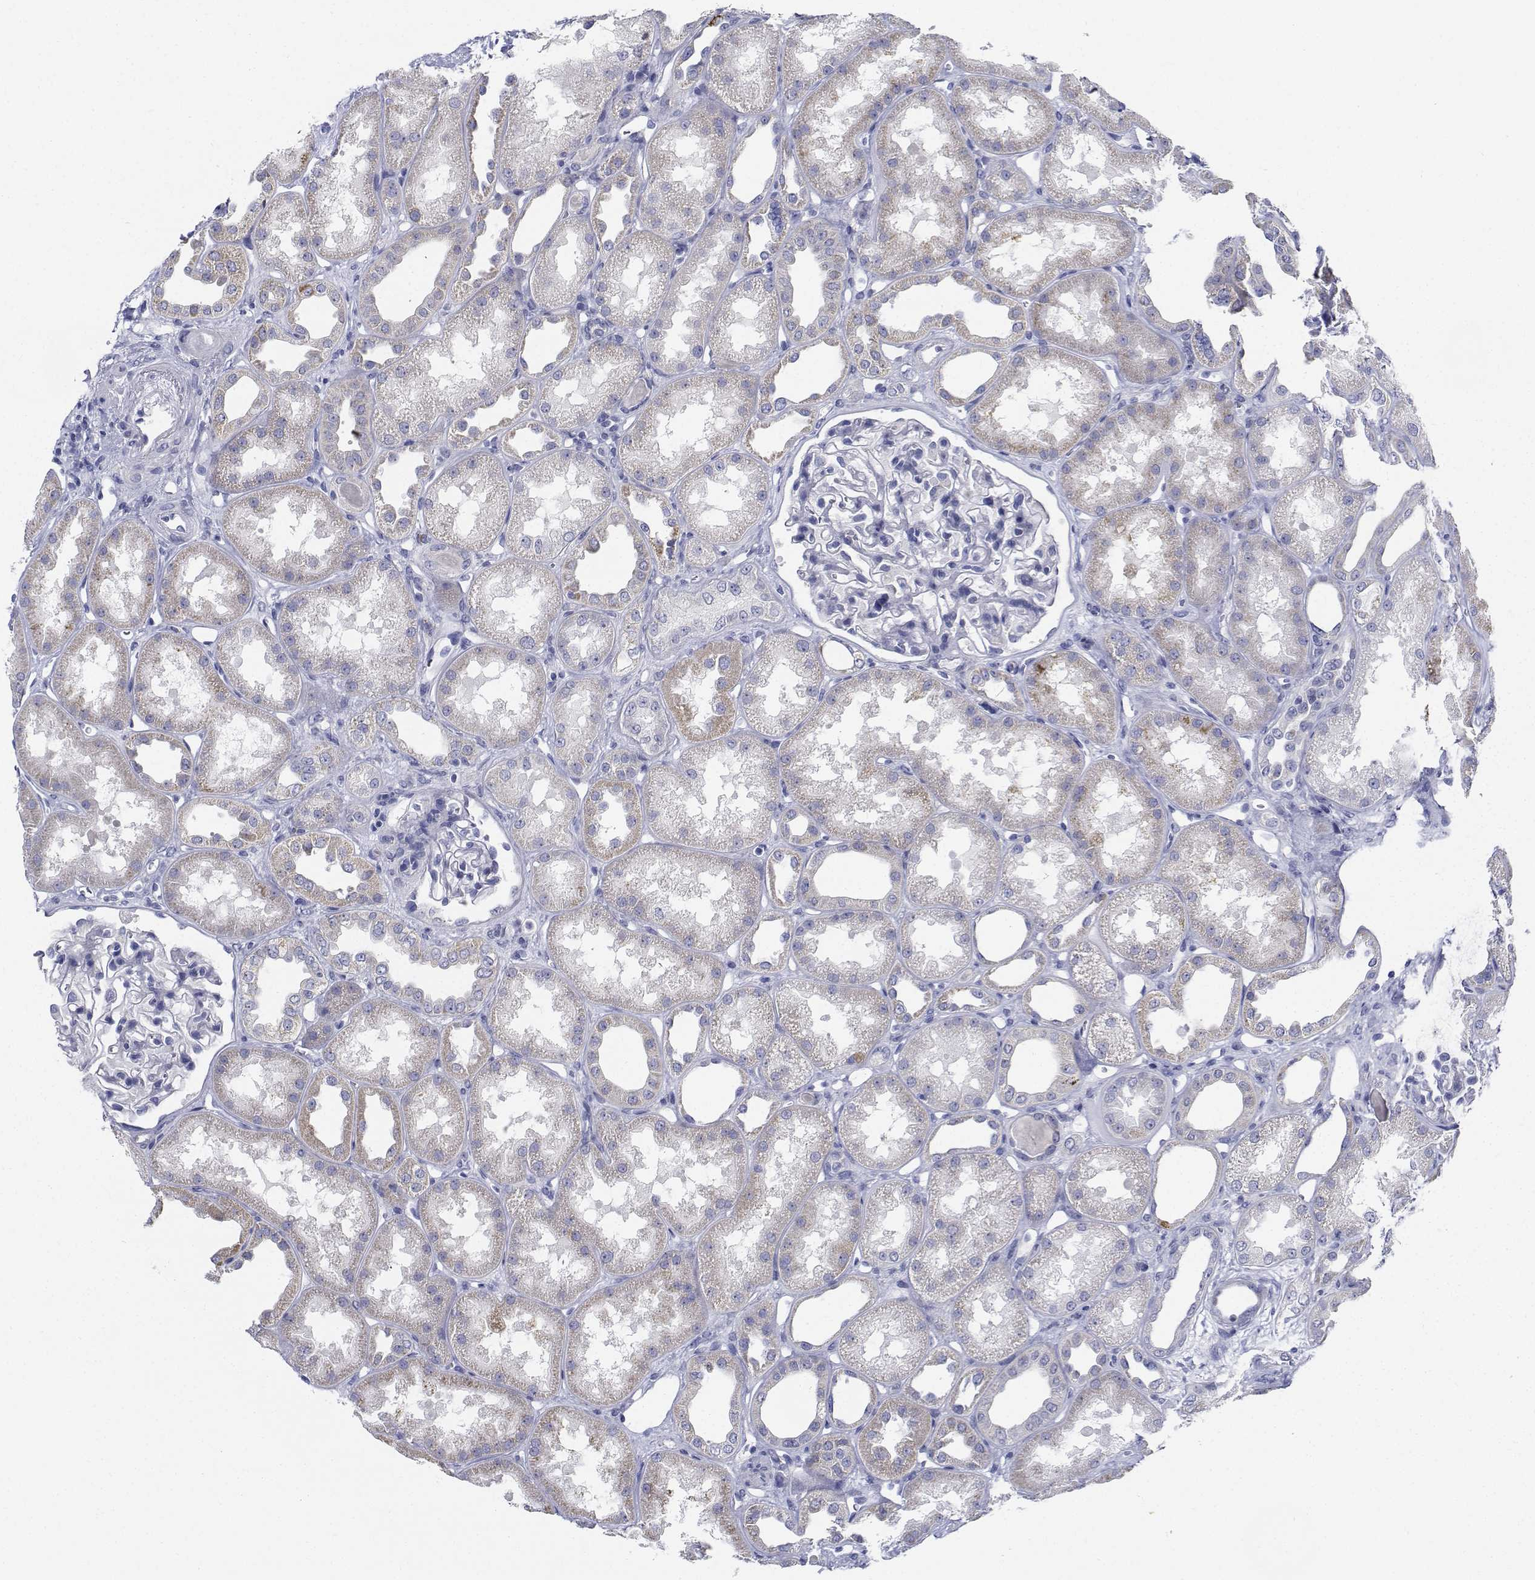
{"staining": {"intensity": "negative", "quantity": "none", "location": "none"}, "tissue": "kidney", "cell_type": "Cells in glomeruli", "image_type": "normal", "snomed": [{"axis": "morphology", "description": "Normal tissue, NOS"}, {"axis": "topography", "description": "Kidney"}], "caption": "Immunohistochemistry (IHC) image of benign kidney: human kidney stained with DAB demonstrates no significant protein staining in cells in glomeruli. Brightfield microscopy of immunohistochemistry stained with DAB (brown) and hematoxylin (blue), captured at high magnification.", "gene": "CDHR3", "patient": {"sex": "male", "age": 61}}